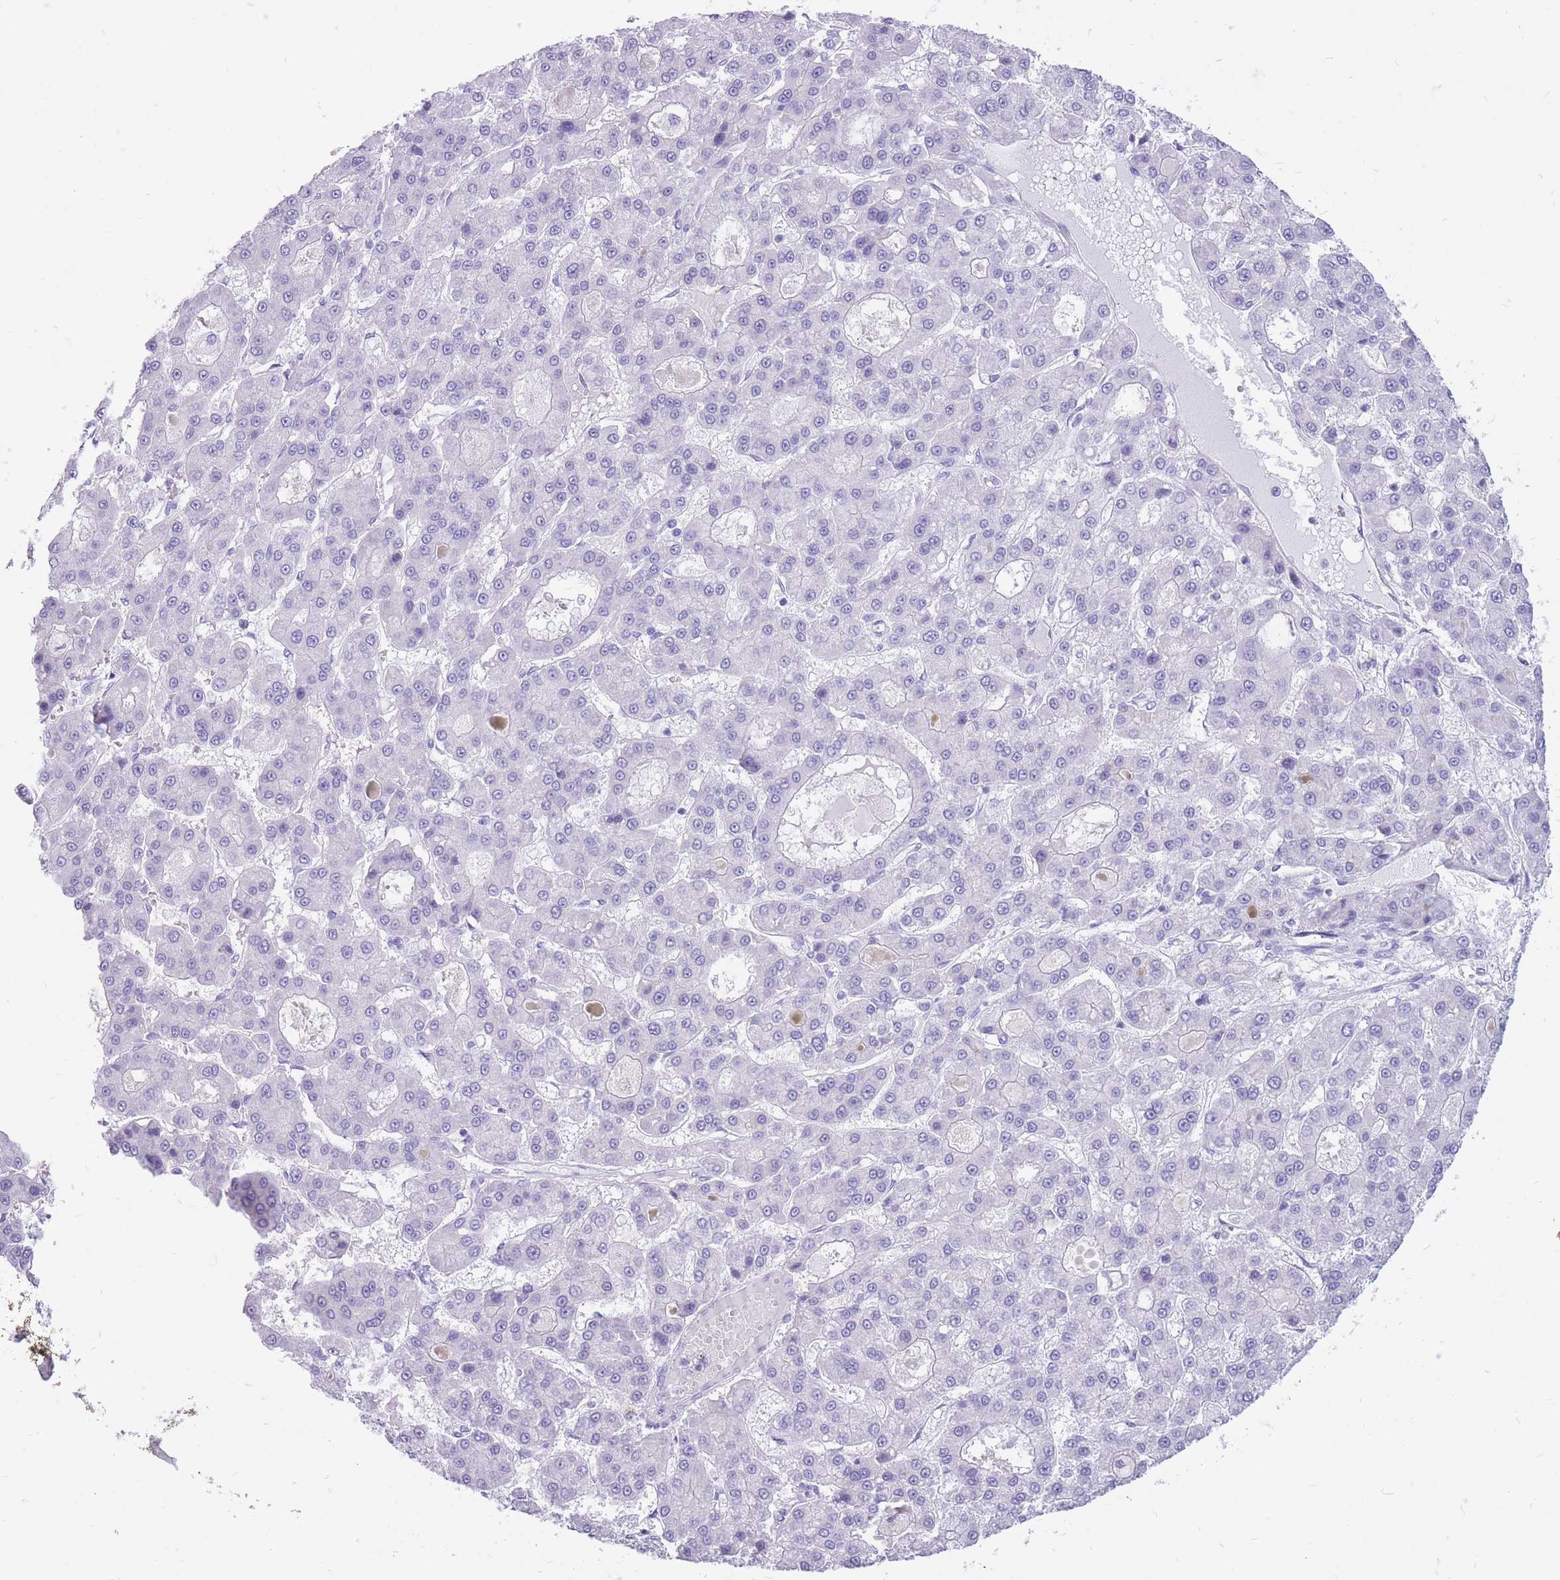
{"staining": {"intensity": "negative", "quantity": "none", "location": "none"}, "tissue": "liver cancer", "cell_type": "Tumor cells", "image_type": "cancer", "snomed": [{"axis": "morphology", "description": "Carcinoma, Hepatocellular, NOS"}, {"axis": "topography", "description": "Liver"}], "caption": "IHC of liver hepatocellular carcinoma displays no expression in tumor cells. (DAB immunohistochemistry visualized using brightfield microscopy, high magnification).", "gene": "ZFP37", "patient": {"sex": "male", "age": 70}}